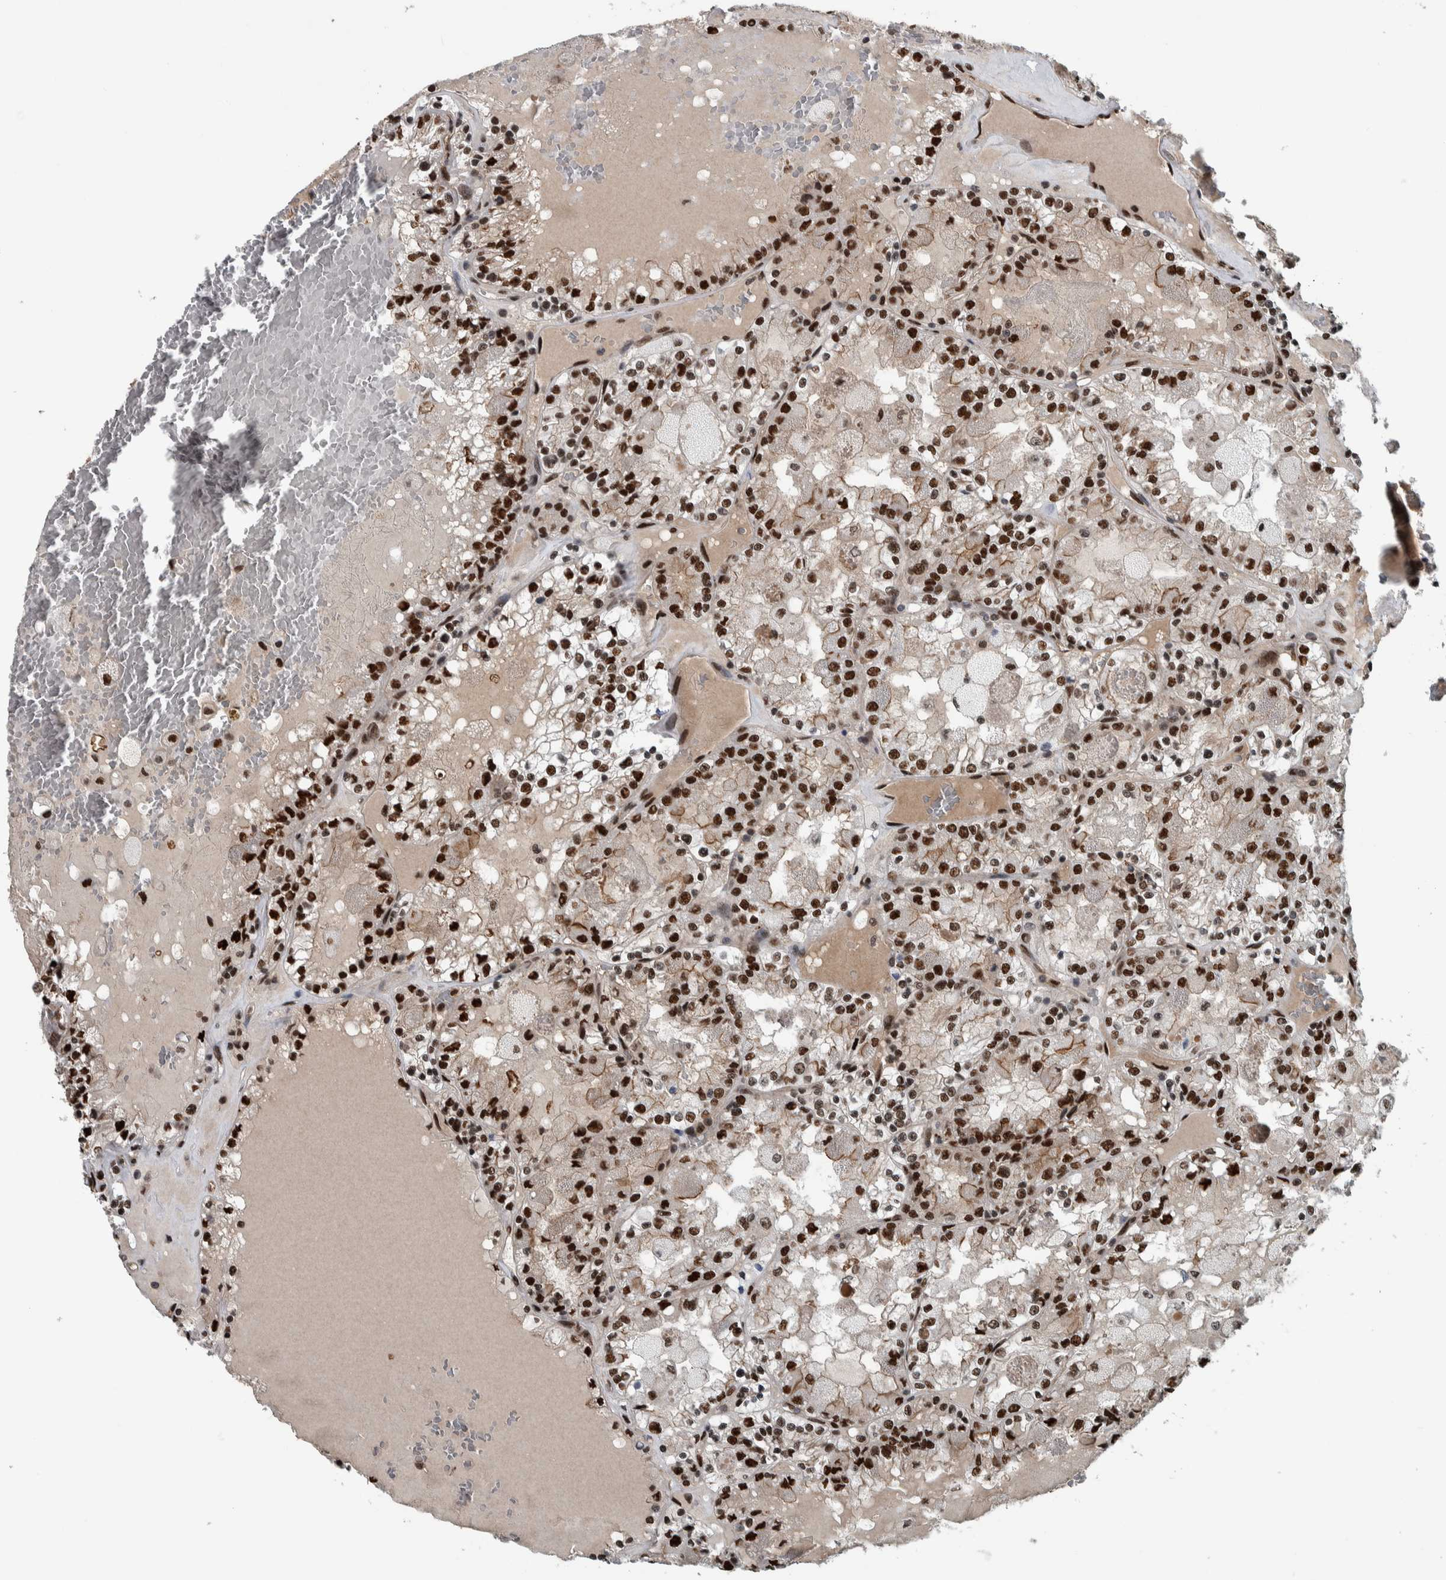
{"staining": {"intensity": "strong", "quantity": ">75%", "location": "nuclear"}, "tissue": "renal cancer", "cell_type": "Tumor cells", "image_type": "cancer", "snomed": [{"axis": "morphology", "description": "Adenocarcinoma, NOS"}, {"axis": "topography", "description": "Kidney"}], "caption": "Immunohistochemical staining of human adenocarcinoma (renal) reveals strong nuclear protein expression in approximately >75% of tumor cells.", "gene": "FAM135B", "patient": {"sex": "female", "age": 56}}